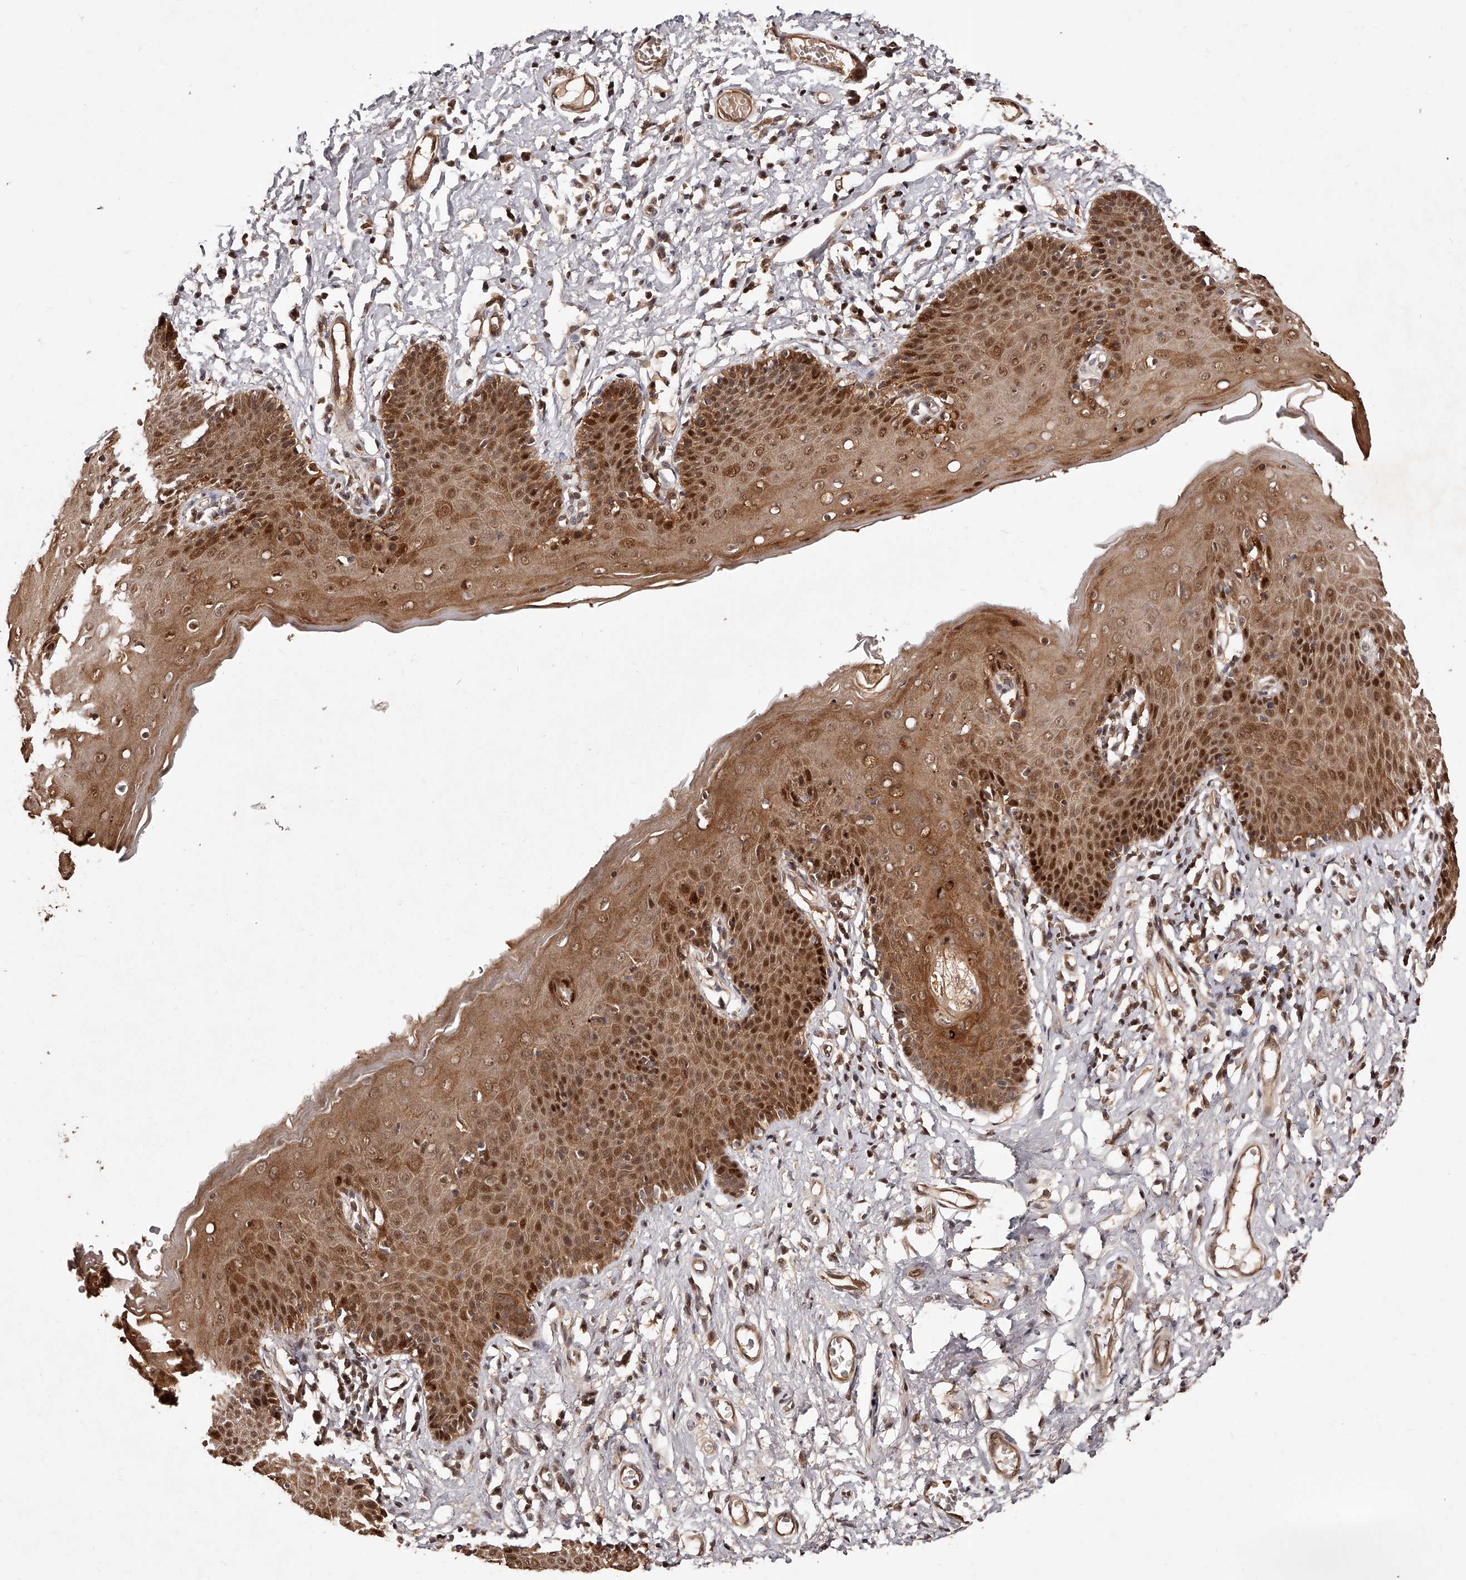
{"staining": {"intensity": "strong", "quantity": ">75%", "location": "cytoplasmic/membranous,nuclear"}, "tissue": "skin", "cell_type": "Epidermal cells", "image_type": "normal", "snomed": [{"axis": "morphology", "description": "Normal tissue, NOS"}, {"axis": "topography", "description": "Vulva"}], "caption": "Protein staining of unremarkable skin reveals strong cytoplasmic/membranous,nuclear expression in about >75% of epidermal cells.", "gene": "CUL7", "patient": {"sex": "female", "age": 66}}